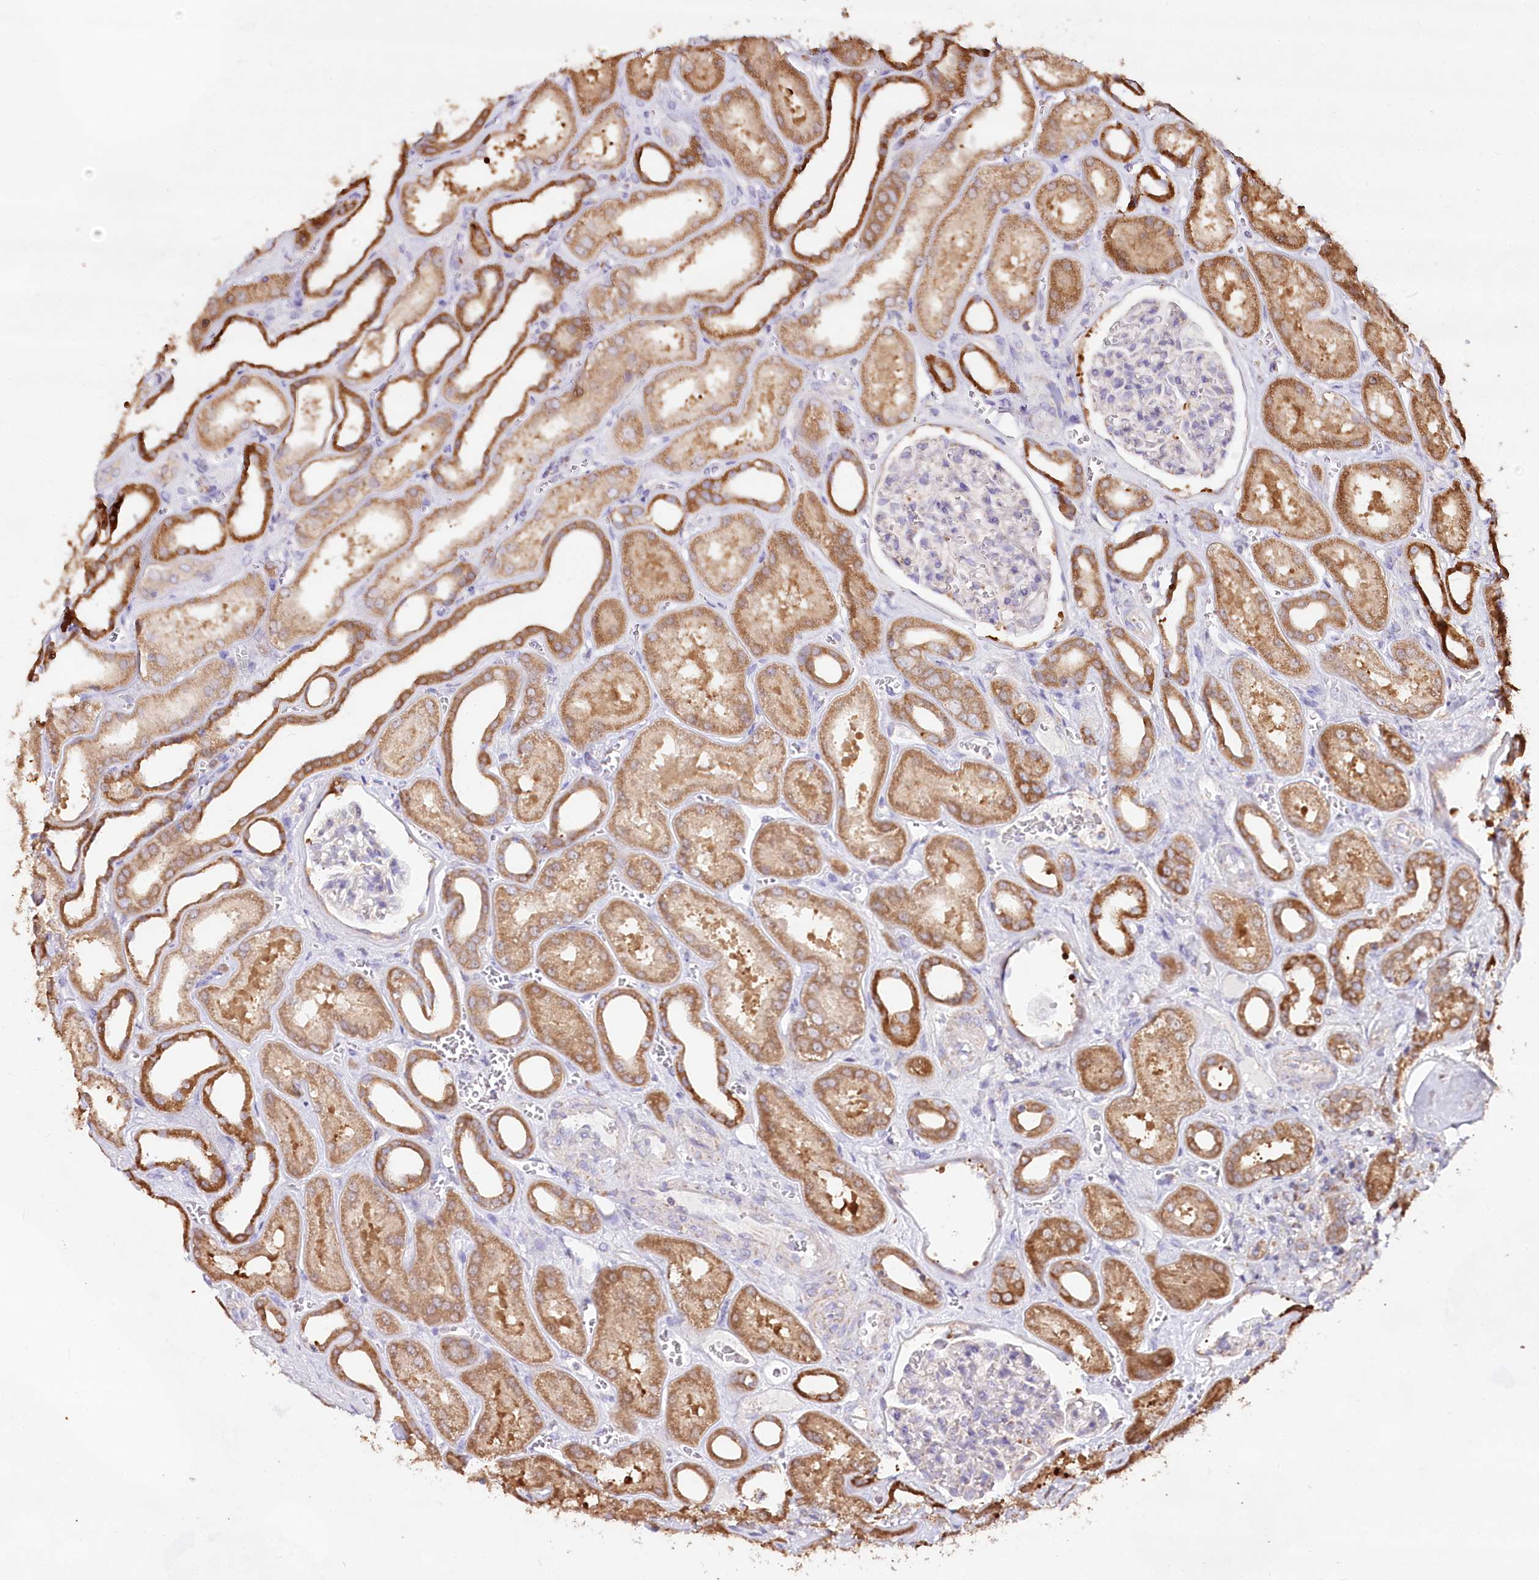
{"staining": {"intensity": "moderate", "quantity": "<25%", "location": "cytoplasmic/membranous"}, "tissue": "kidney", "cell_type": "Cells in glomeruli", "image_type": "normal", "snomed": [{"axis": "morphology", "description": "Normal tissue, NOS"}, {"axis": "morphology", "description": "Adenocarcinoma, NOS"}, {"axis": "topography", "description": "Kidney"}], "caption": "The micrograph displays immunohistochemical staining of unremarkable kidney. There is moderate cytoplasmic/membranous positivity is appreciated in approximately <25% of cells in glomeruli.", "gene": "TASOR2", "patient": {"sex": "female", "age": 68}}